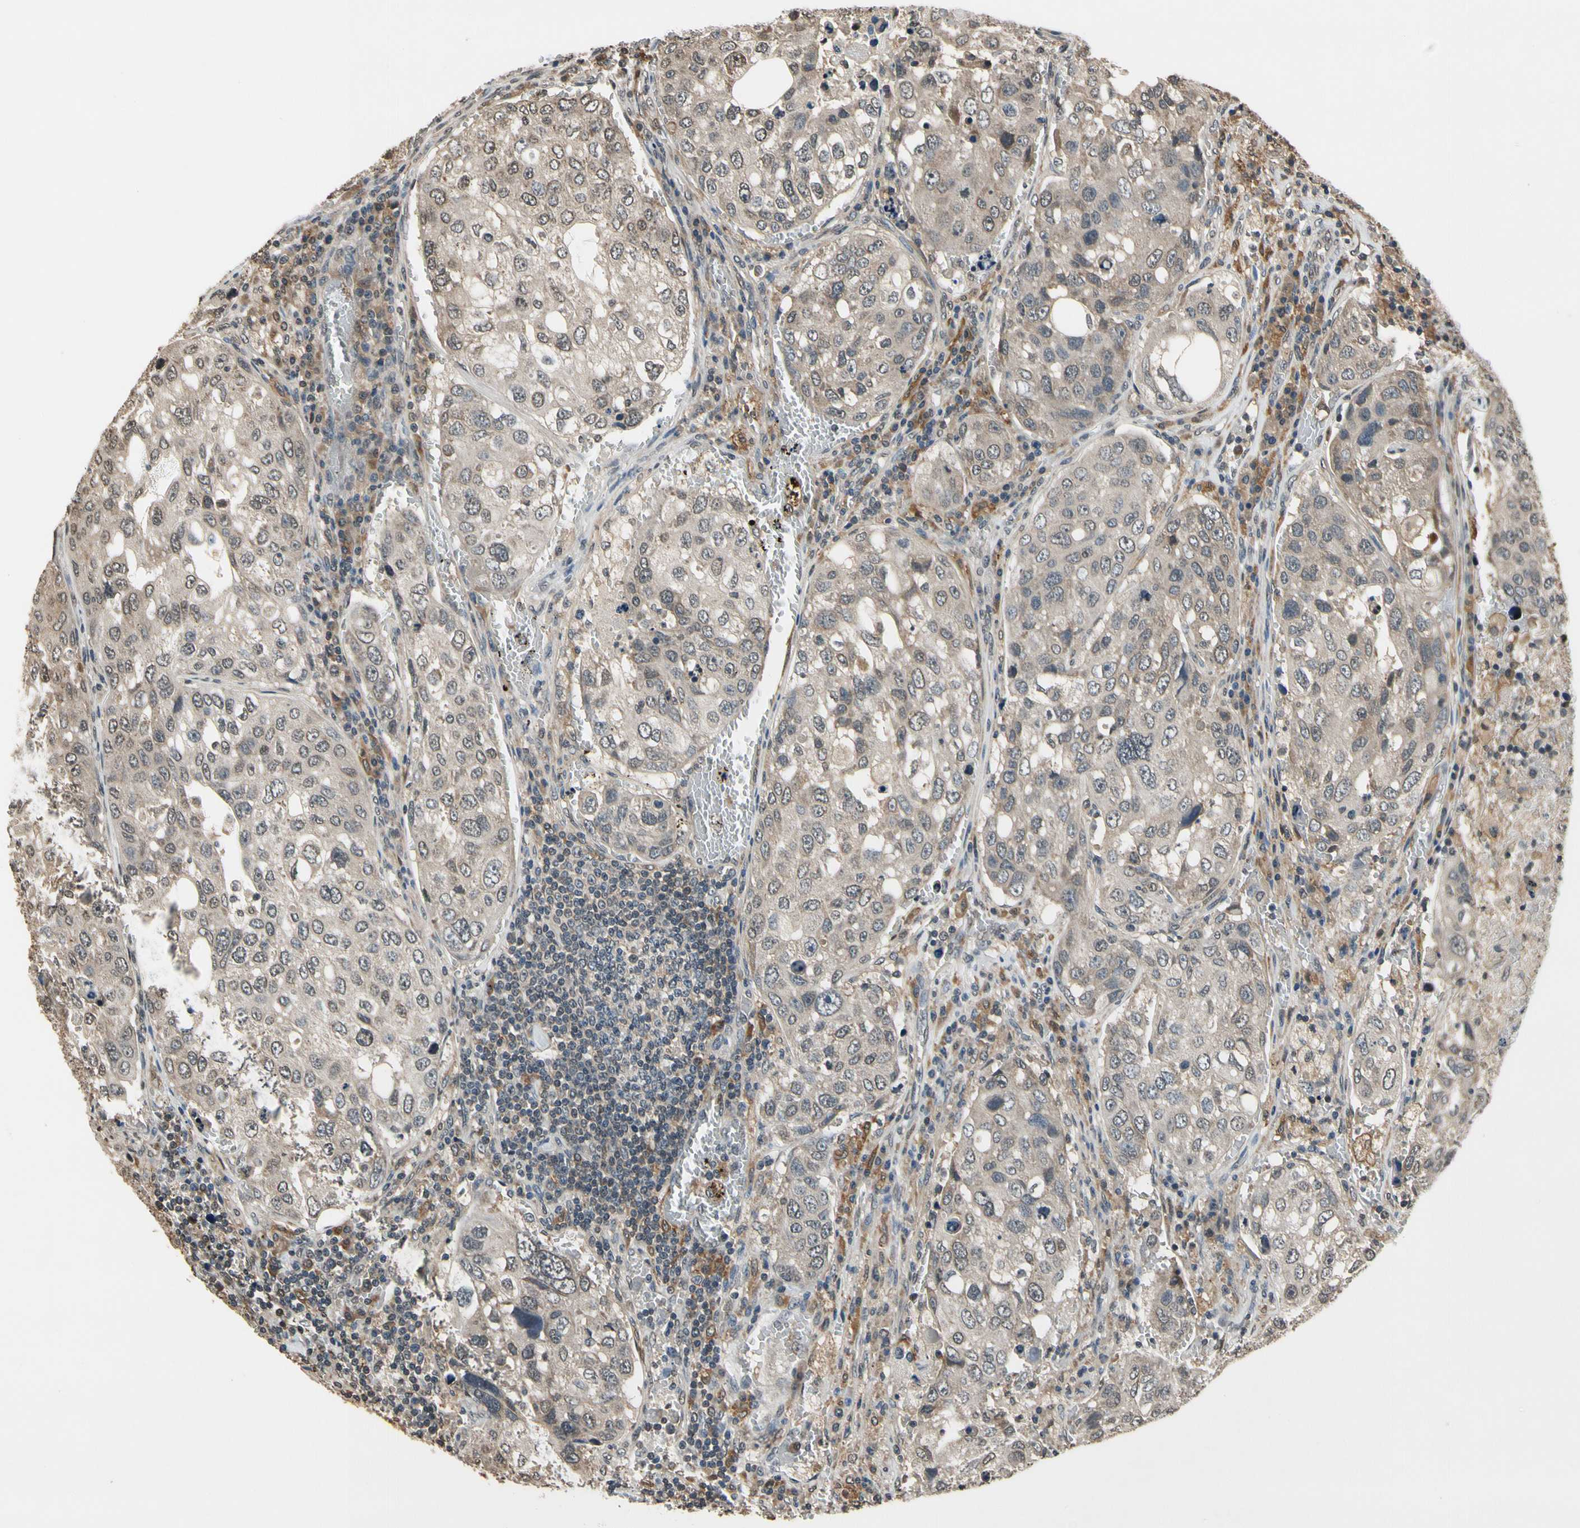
{"staining": {"intensity": "moderate", "quantity": ">75%", "location": "cytoplasmic/membranous"}, "tissue": "urothelial cancer", "cell_type": "Tumor cells", "image_type": "cancer", "snomed": [{"axis": "morphology", "description": "Urothelial carcinoma, High grade"}, {"axis": "topography", "description": "Lymph node"}, {"axis": "topography", "description": "Urinary bladder"}], "caption": "Protein expression analysis of human high-grade urothelial carcinoma reveals moderate cytoplasmic/membranous positivity in approximately >75% of tumor cells. (brown staining indicates protein expression, while blue staining denotes nuclei).", "gene": "GCLC", "patient": {"sex": "male", "age": 51}}